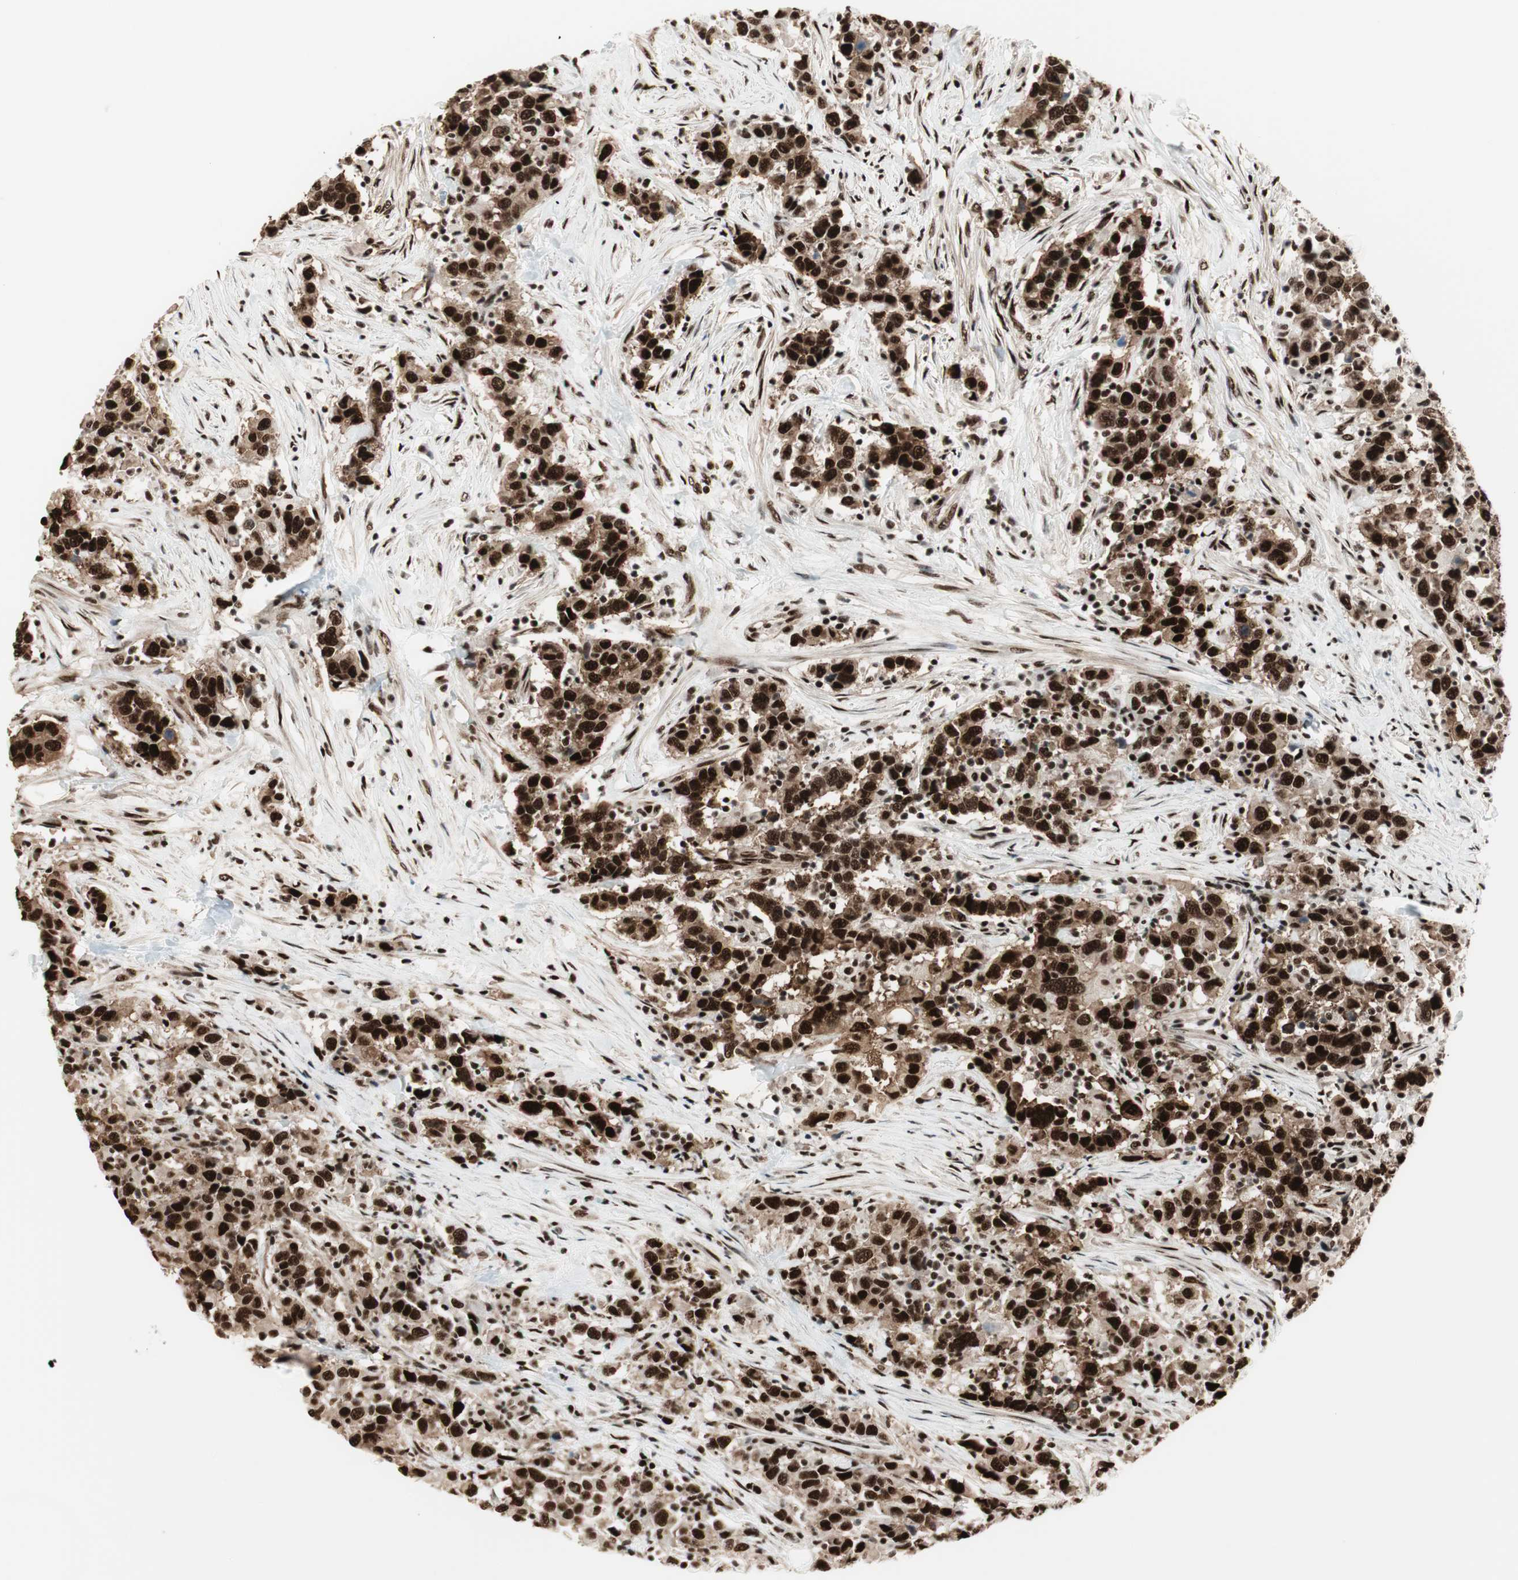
{"staining": {"intensity": "strong", "quantity": ">75%", "location": "nuclear"}, "tissue": "urothelial cancer", "cell_type": "Tumor cells", "image_type": "cancer", "snomed": [{"axis": "morphology", "description": "Urothelial carcinoma, High grade"}, {"axis": "topography", "description": "Urinary bladder"}], "caption": "Tumor cells demonstrate strong nuclear staining in approximately >75% of cells in urothelial carcinoma (high-grade).", "gene": "HEXIM1", "patient": {"sex": "male", "age": 61}}